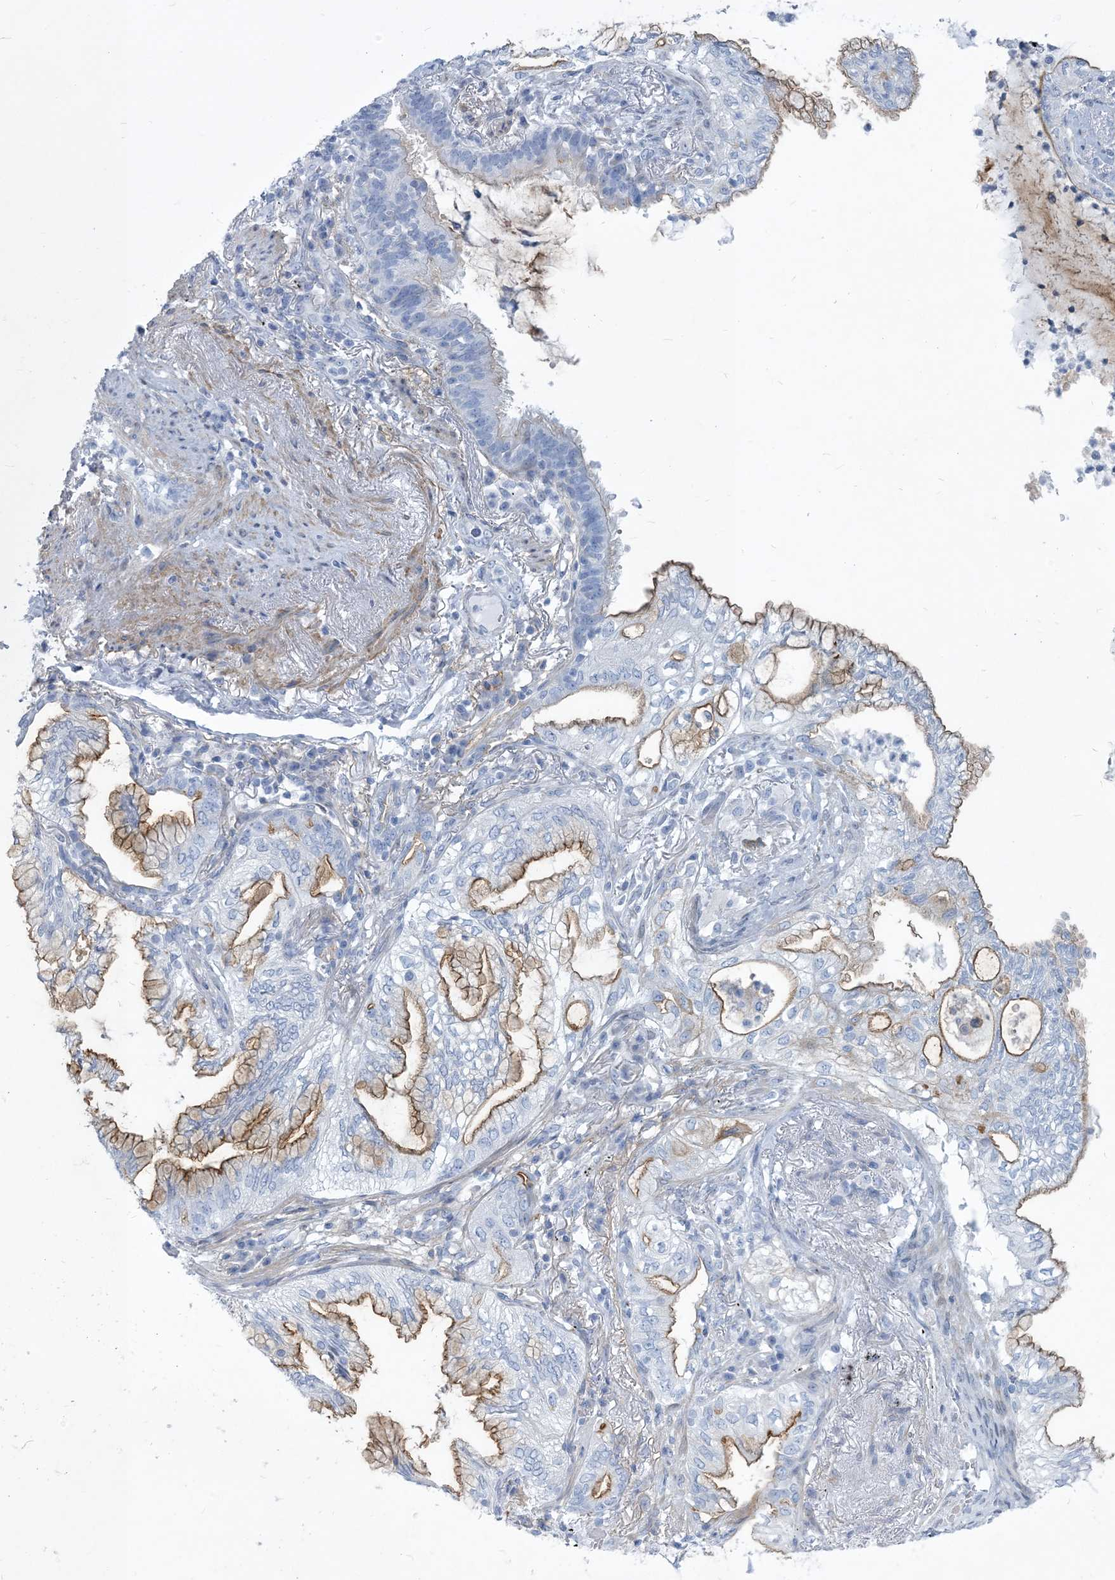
{"staining": {"intensity": "moderate", "quantity": "<25%", "location": "cytoplasmic/membranous"}, "tissue": "lung cancer", "cell_type": "Tumor cells", "image_type": "cancer", "snomed": [{"axis": "morphology", "description": "Adenocarcinoma, NOS"}, {"axis": "topography", "description": "Lung"}], "caption": "A low amount of moderate cytoplasmic/membranous expression is appreciated in about <25% of tumor cells in adenocarcinoma (lung) tissue.", "gene": "MOXD1", "patient": {"sex": "female", "age": 70}}